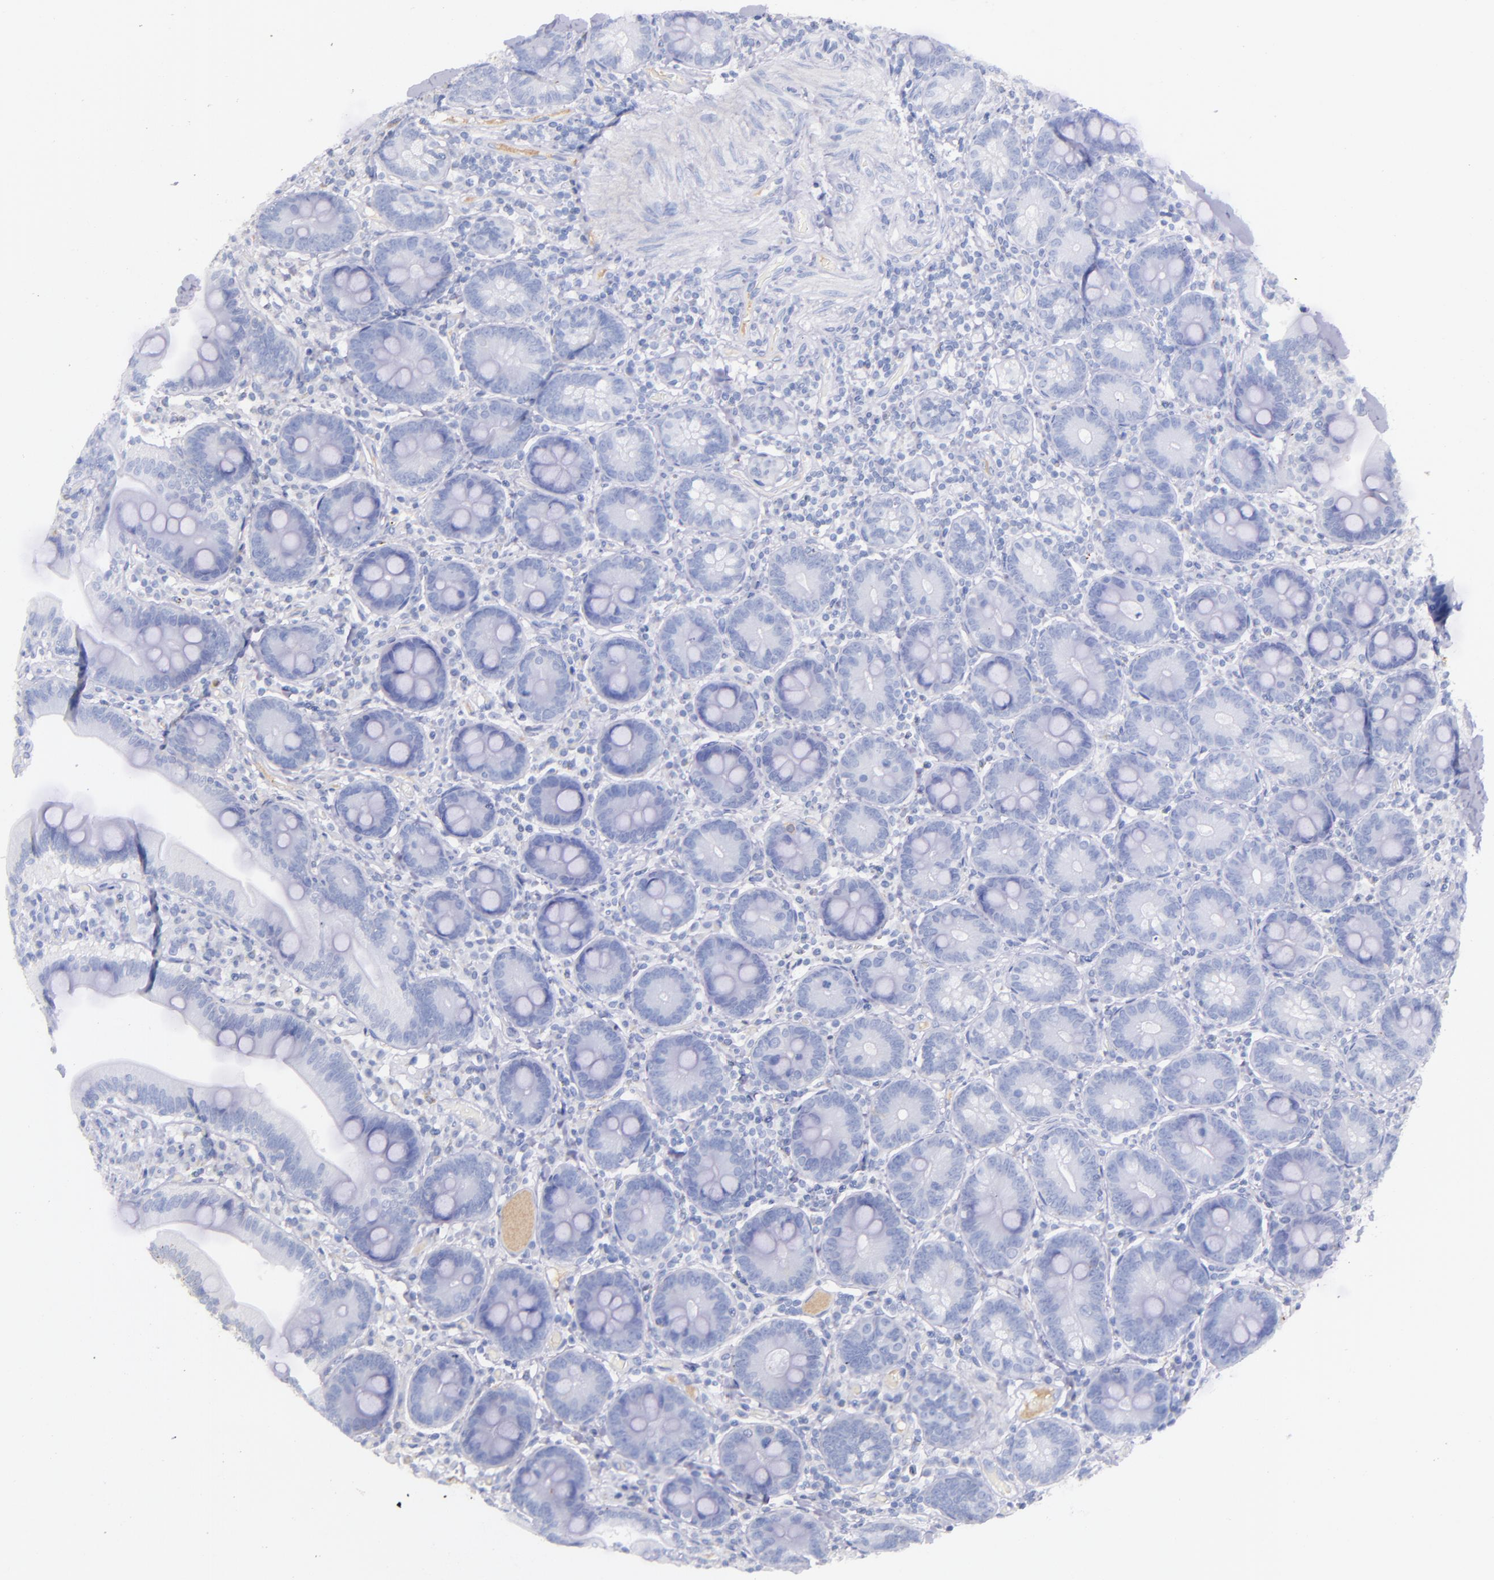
{"staining": {"intensity": "negative", "quantity": "none", "location": "none"}, "tissue": "duodenum", "cell_type": "Glandular cells", "image_type": "normal", "snomed": [{"axis": "morphology", "description": "Normal tissue, NOS"}, {"axis": "topography", "description": "Duodenum"}], "caption": "Immunohistochemical staining of normal duodenum reveals no significant staining in glandular cells.", "gene": "KNG1", "patient": {"sex": "male", "age": 66}}